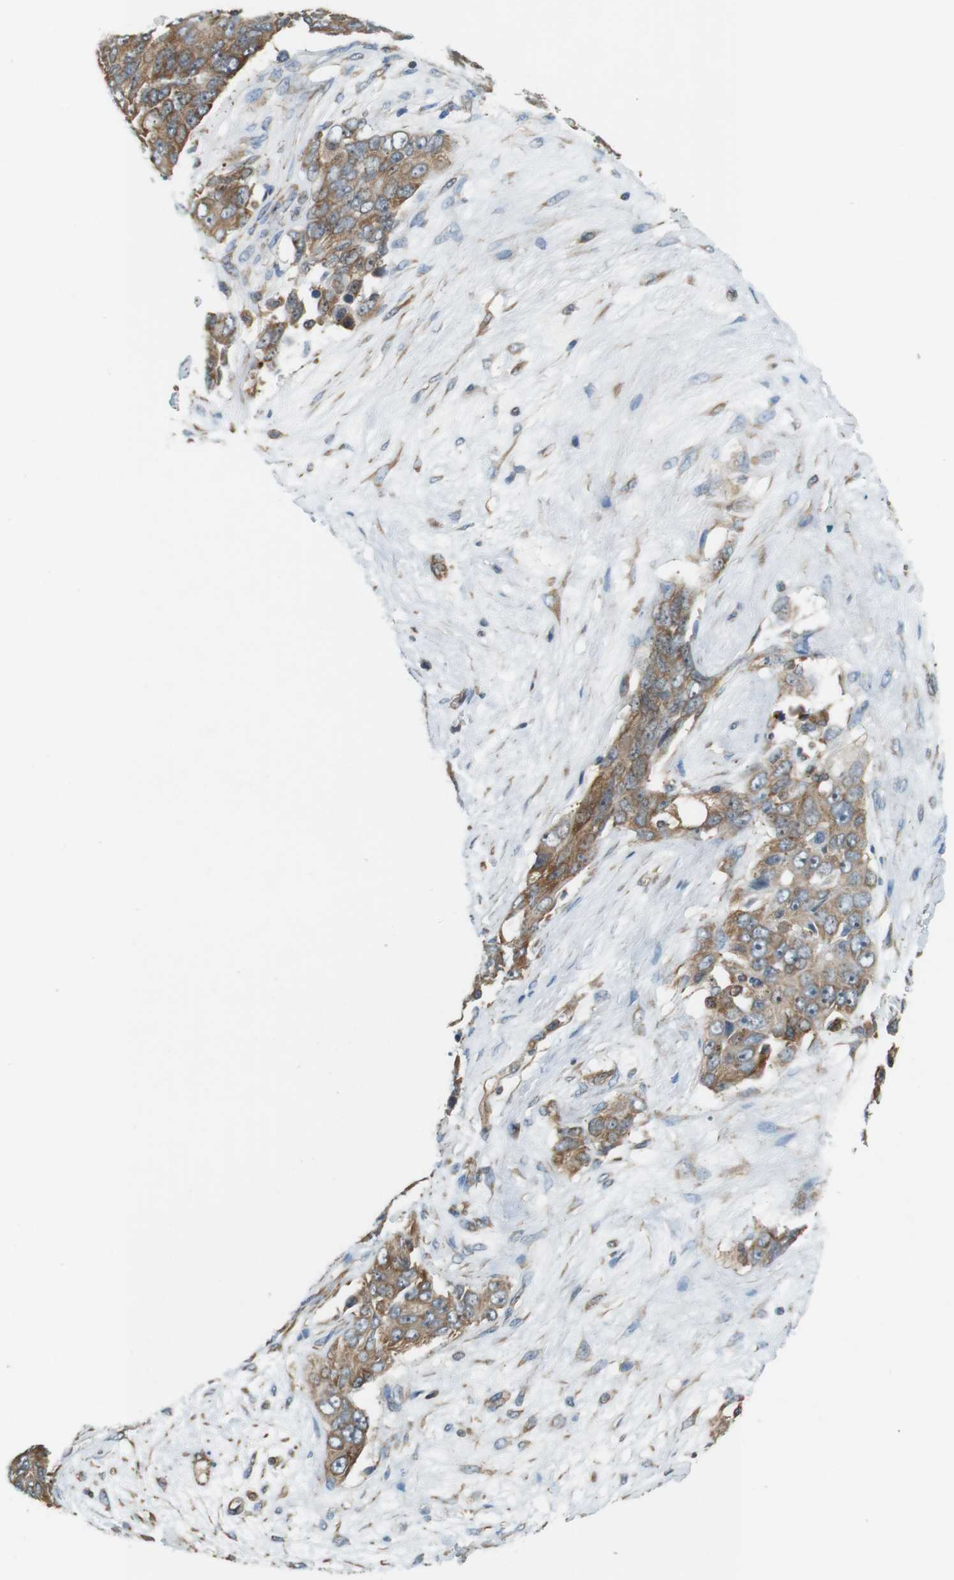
{"staining": {"intensity": "moderate", "quantity": ">75%", "location": "cytoplasmic/membranous"}, "tissue": "ovarian cancer", "cell_type": "Tumor cells", "image_type": "cancer", "snomed": [{"axis": "morphology", "description": "Carcinoma, endometroid"}, {"axis": "topography", "description": "Ovary"}], "caption": "Tumor cells display moderate cytoplasmic/membranous expression in about >75% of cells in ovarian cancer (endometroid carcinoma).", "gene": "PA2G4", "patient": {"sex": "female", "age": 51}}